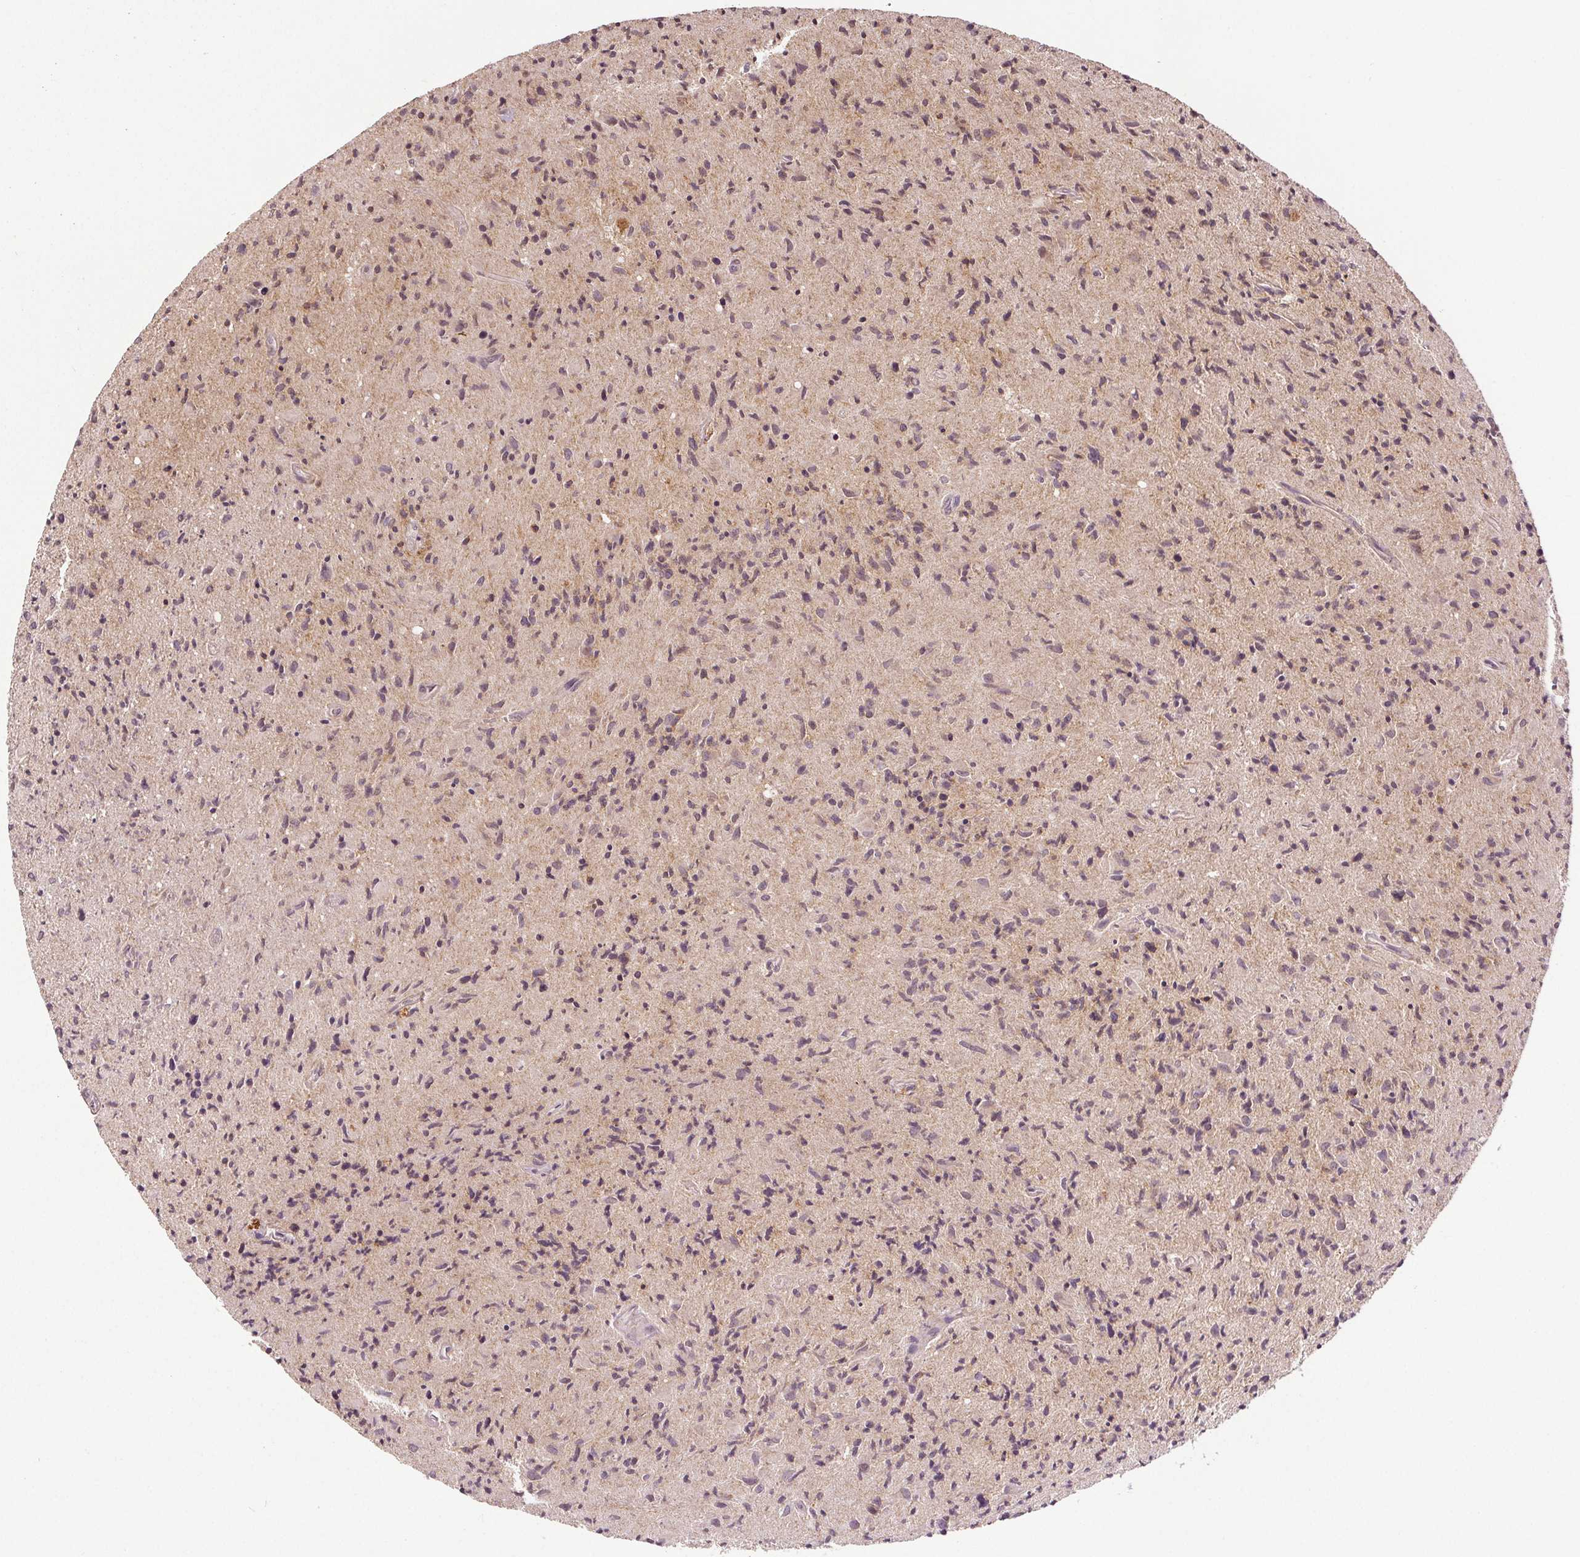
{"staining": {"intensity": "negative", "quantity": "none", "location": "none"}, "tissue": "glioma", "cell_type": "Tumor cells", "image_type": "cancer", "snomed": [{"axis": "morphology", "description": "Glioma, malignant, High grade"}, {"axis": "topography", "description": "Brain"}], "caption": "Protein analysis of malignant high-grade glioma shows no significant staining in tumor cells. (DAB (3,3'-diaminobenzidine) immunohistochemistry with hematoxylin counter stain).", "gene": "EPHB3", "patient": {"sex": "male", "age": 54}}